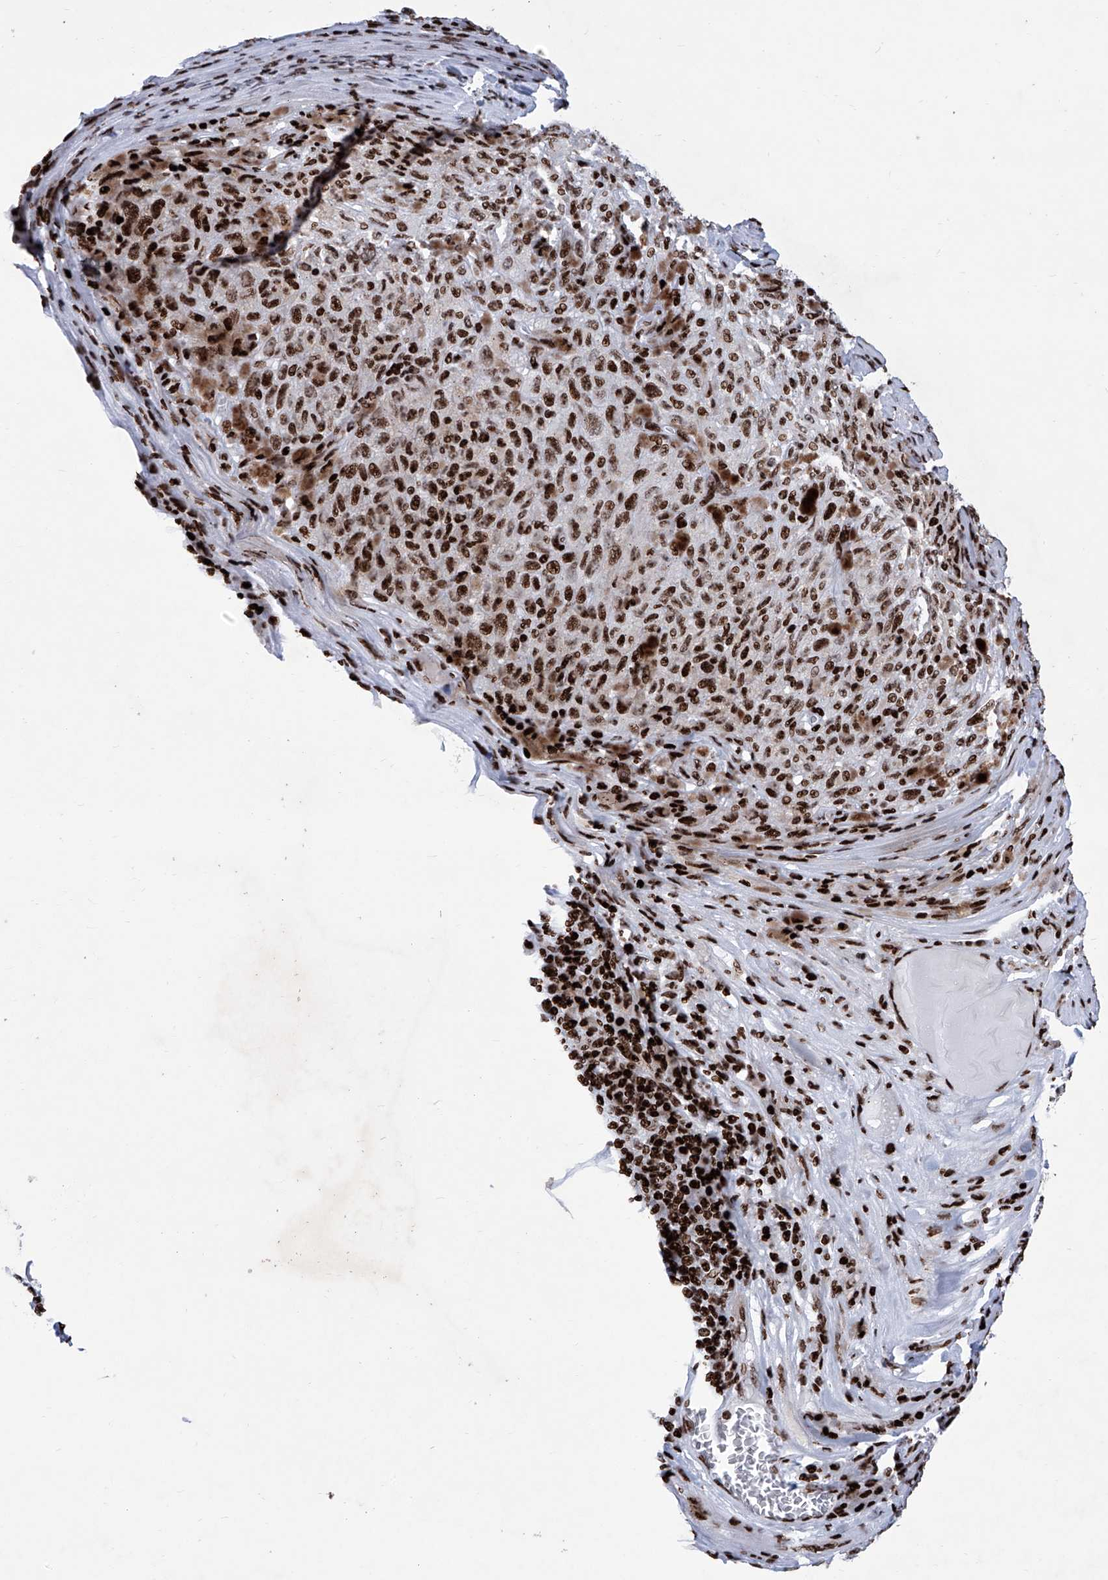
{"staining": {"intensity": "strong", "quantity": ">75%", "location": "nuclear"}, "tissue": "melanoma", "cell_type": "Tumor cells", "image_type": "cancer", "snomed": [{"axis": "morphology", "description": "Malignant melanoma, NOS"}, {"axis": "topography", "description": "Skin"}], "caption": "Brown immunohistochemical staining in melanoma demonstrates strong nuclear expression in approximately >75% of tumor cells. (IHC, brightfield microscopy, high magnification).", "gene": "HEY2", "patient": {"sex": "female", "age": 82}}